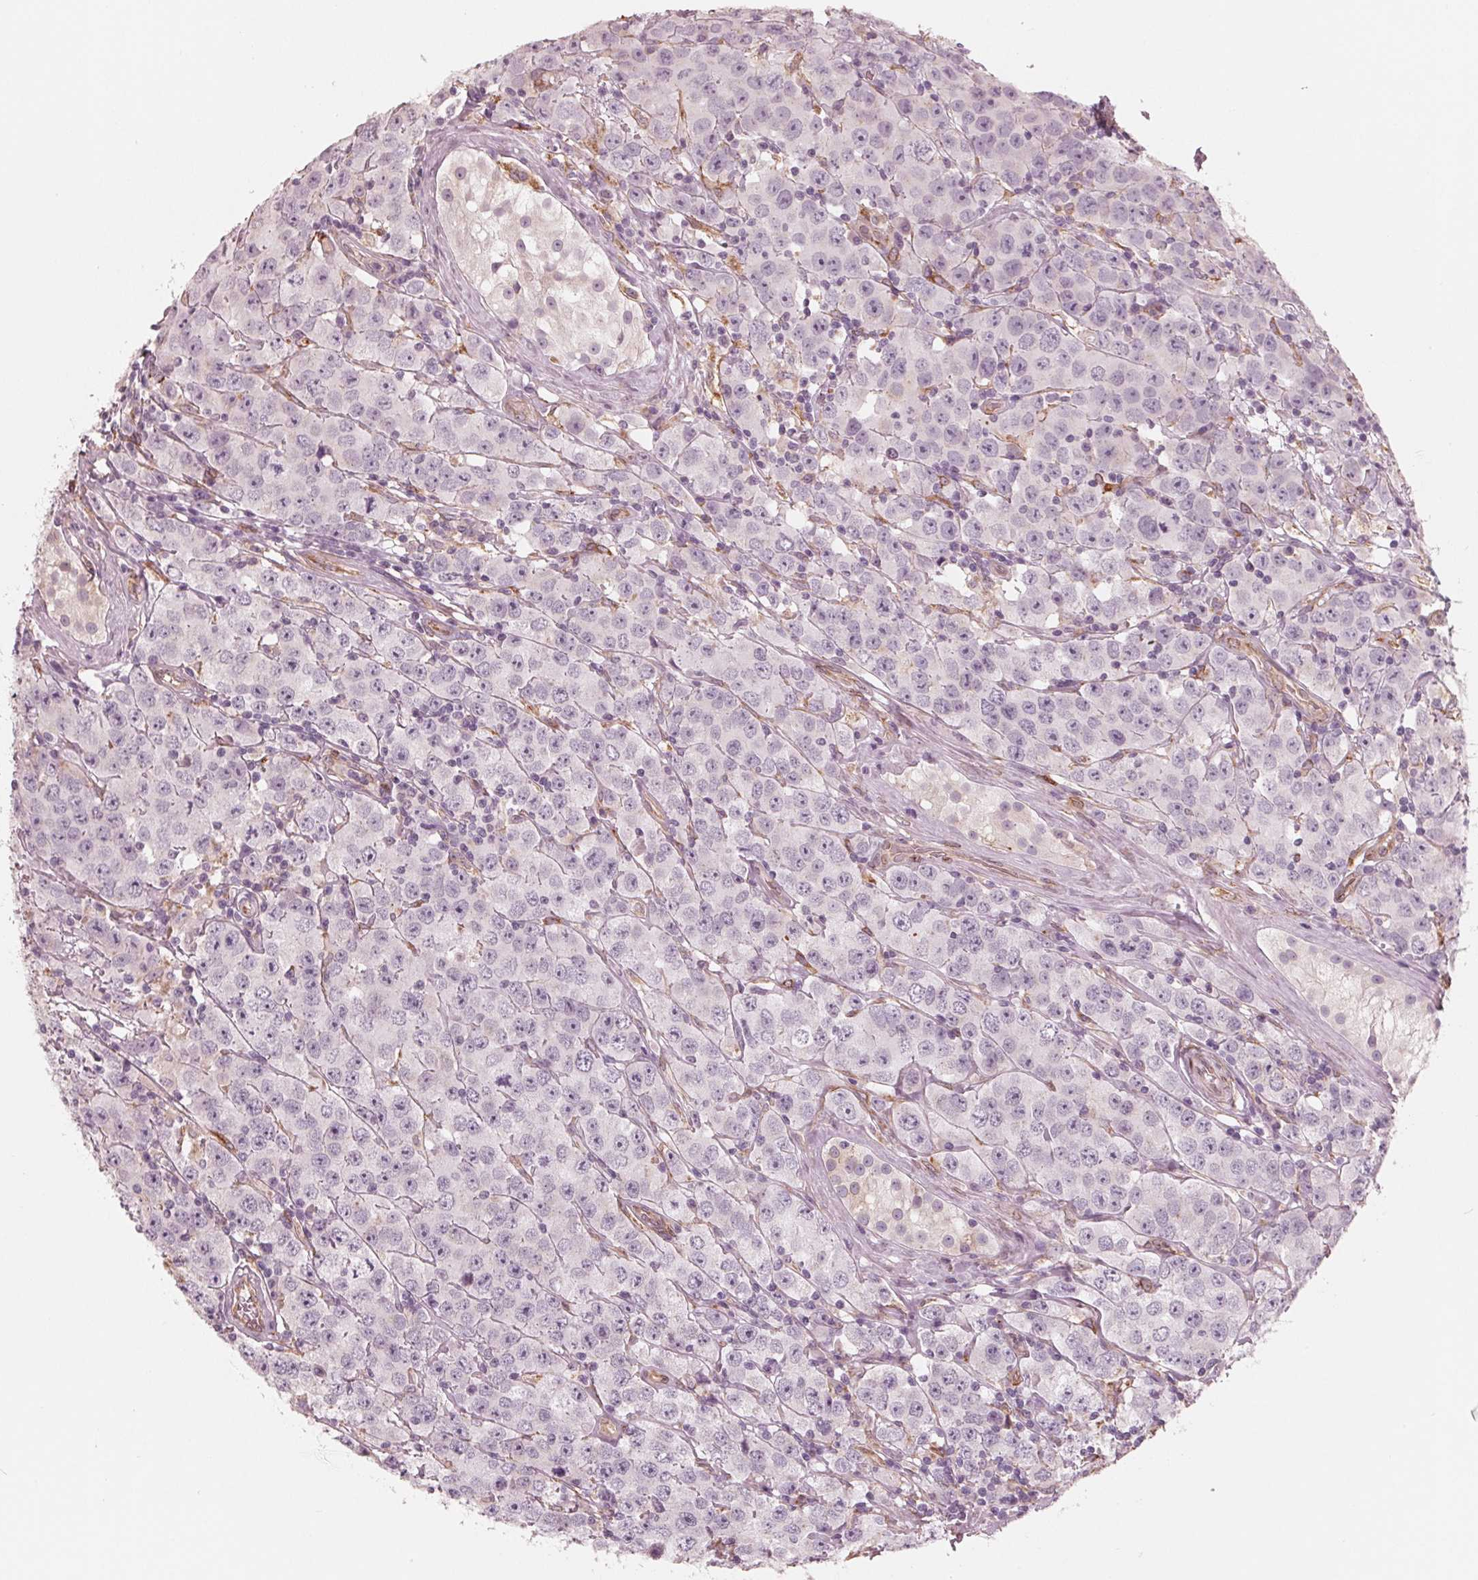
{"staining": {"intensity": "negative", "quantity": "none", "location": "none"}, "tissue": "testis cancer", "cell_type": "Tumor cells", "image_type": "cancer", "snomed": [{"axis": "morphology", "description": "Seminoma, NOS"}, {"axis": "topography", "description": "Testis"}], "caption": "DAB (3,3'-diaminobenzidine) immunohistochemical staining of human seminoma (testis) reveals no significant positivity in tumor cells.", "gene": "IKBIP", "patient": {"sex": "male", "age": 52}}